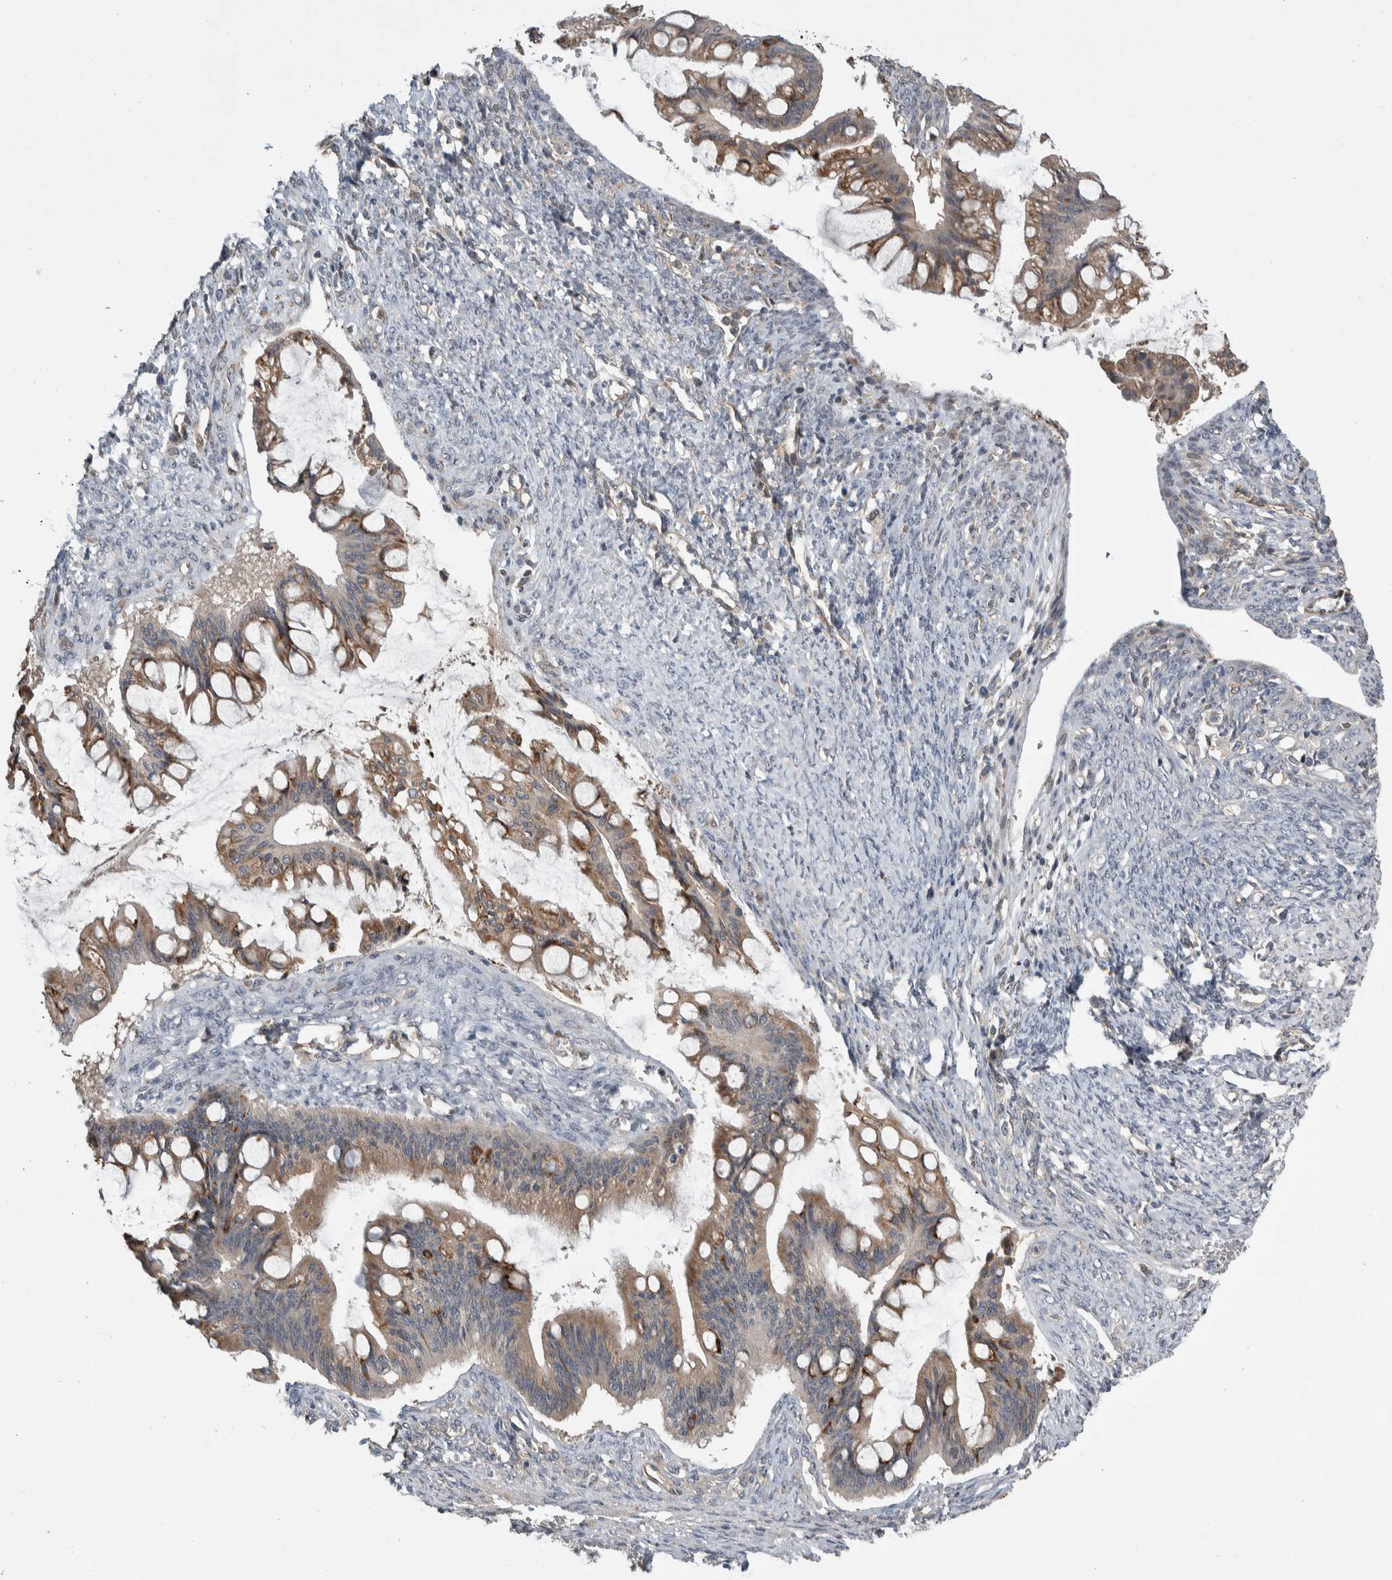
{"staining": {"intensity": "weak", "quantity": ">75%", "location": "cytoplasmic/membranous"}, "tissue": "ovarian cancer", "cell_type": "Tumor cells", "image_type": "cancer", "snomed": [{"axis": "morphology", "description": "Cystadenocarcinoma, mucinous, NOS"}, {"axis": "topography", "description": "Ovary"}], "caption": "There is low levels of weak cytoplasmic/membranous expression in tumor cells of ovarian cancer, as demonstrated by immunohistochemical staining (brown color).", "gene": "PRDM4", "patient": {"sex": "female", "age": 73}}